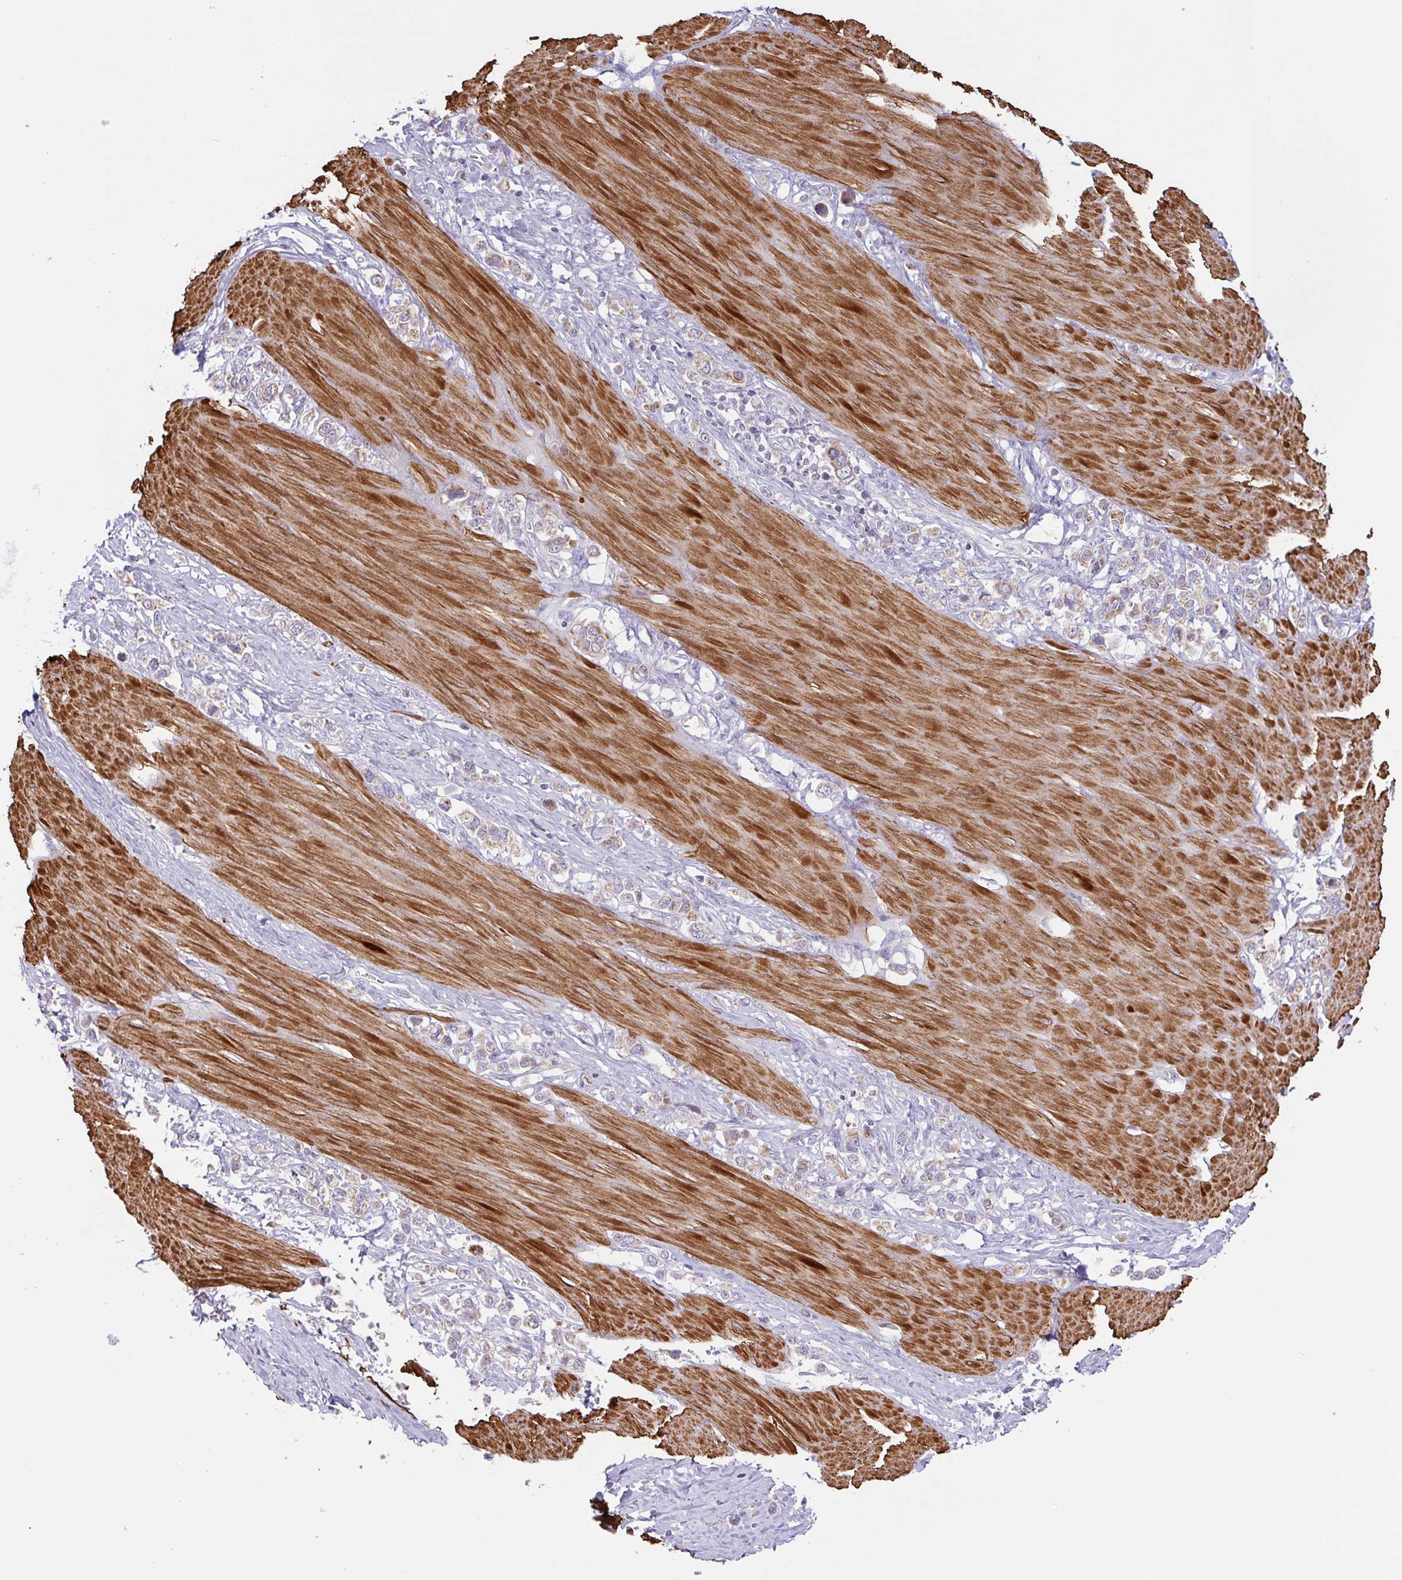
{"staining": {"intensity": "weak", "quantity": ">75%", "location": "cytoplasmic/membranous"}, "tissue": "stomach cancer", "cell_type": "Tumor cells", "image_type": "cancer", "snomed": [{"axis": "morphology", "description": "Adenocarcinoma, NOS"}, {"axis": "topography", "description": "Stomach"}], "caption": "Tumor cells show weak cytoplasmic/membranous staining in approximately >75% of cells in stomach cancer. The protein of interest is shown in brown color, while the nuclei are stained blue.", "gene": "CHDH", "patient": {"sex": "female", "age": 65}}